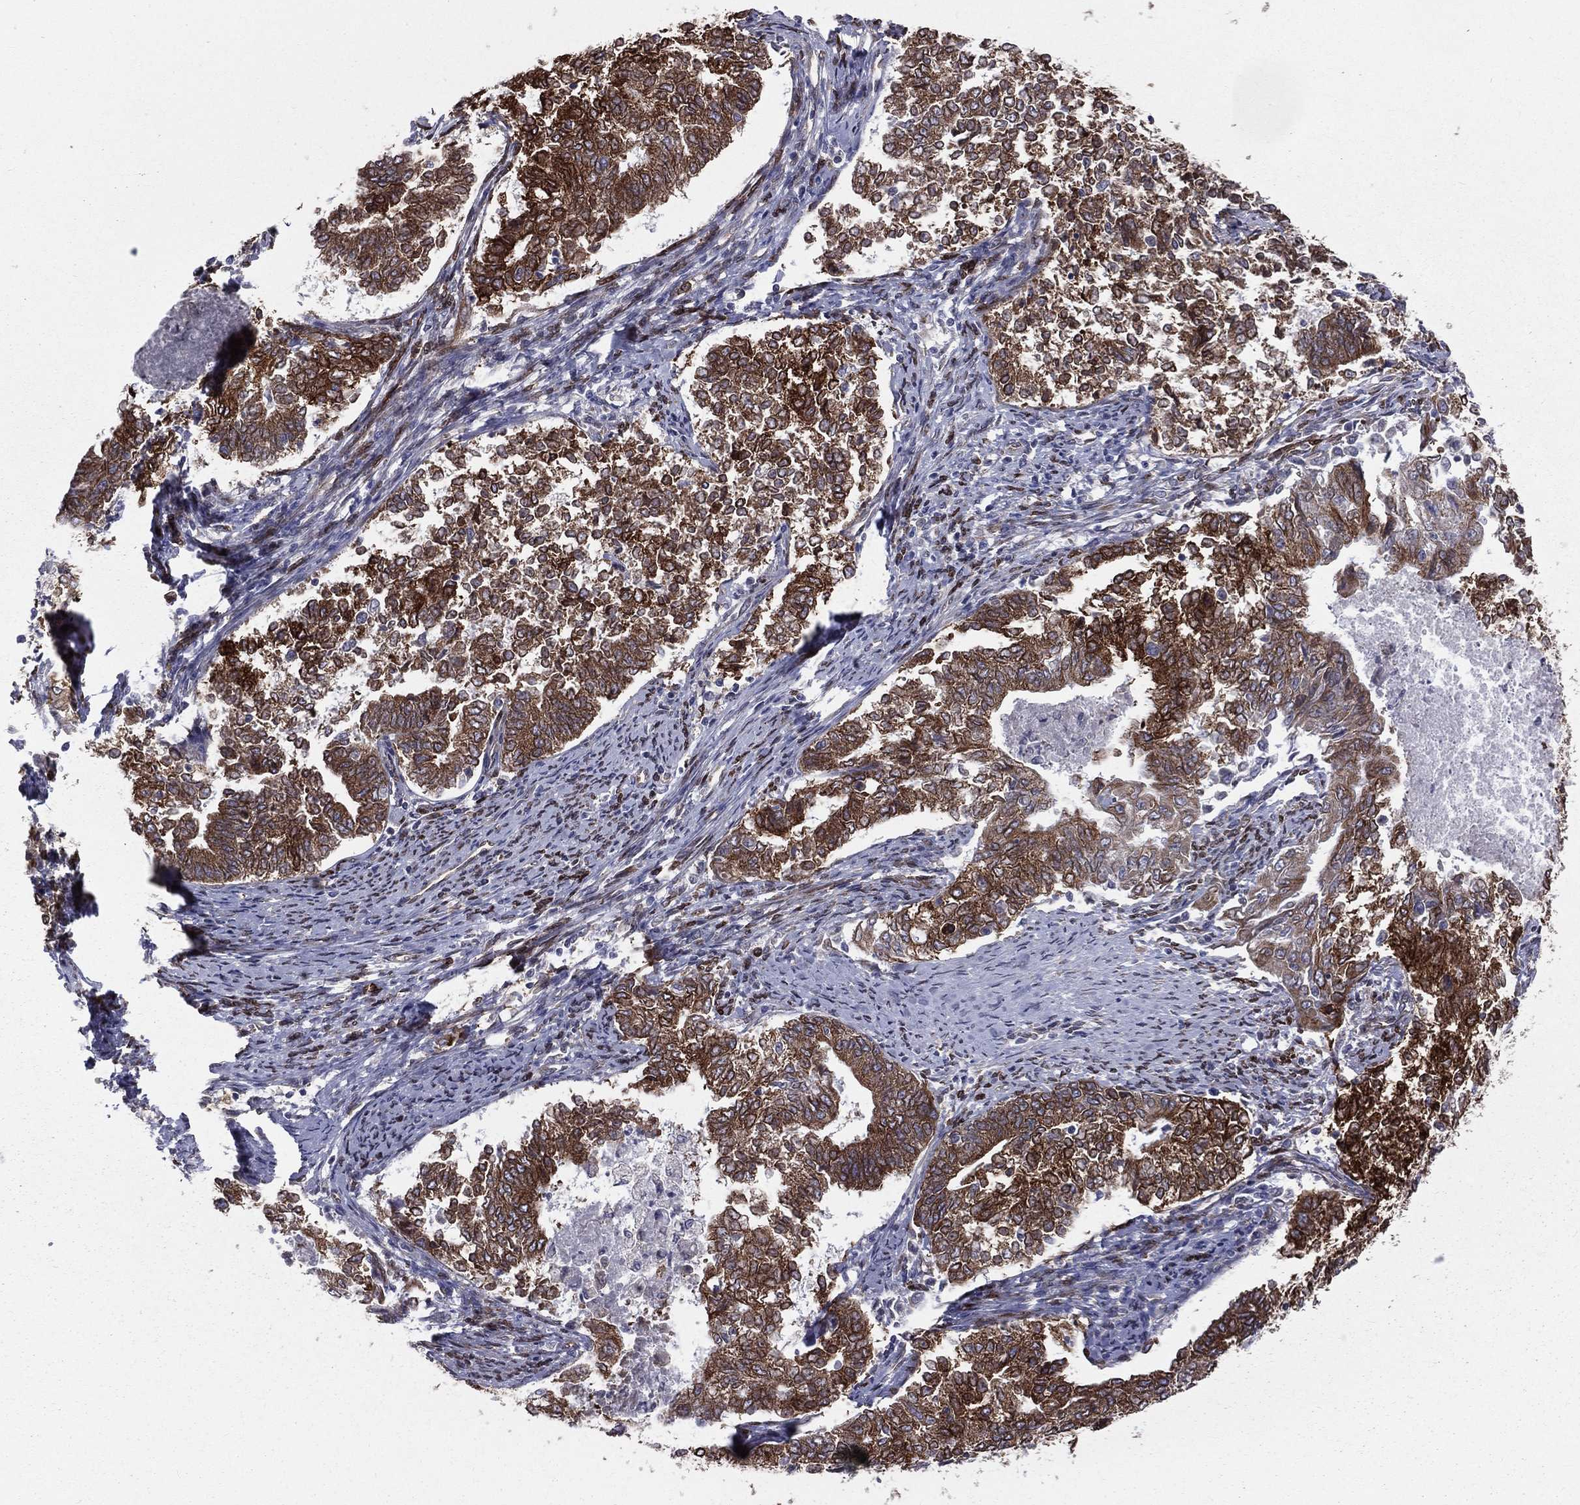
{"staining": {"intensity": "strong", "quantity": ">75%", "location": "cytoplasmic/membranous"}, "tissue": "endometrial cancer", "cell_type": "Tumor cells", "image_type": "cancer", "snomed": [{"axis": "morphology", "description": "Adenocarcinoma, NOS"}, {"axis": "topography", "description": "Endometrium"}], "caption": "This histopathology image exhibits immunohistochemistry staining of human endometrial cancer, with high strong cytoplasmic/membranous staining in approximately >75% of tumor cells.", "gene": "PGRMC1", "patient": {"sex": "female", "age": 65}}